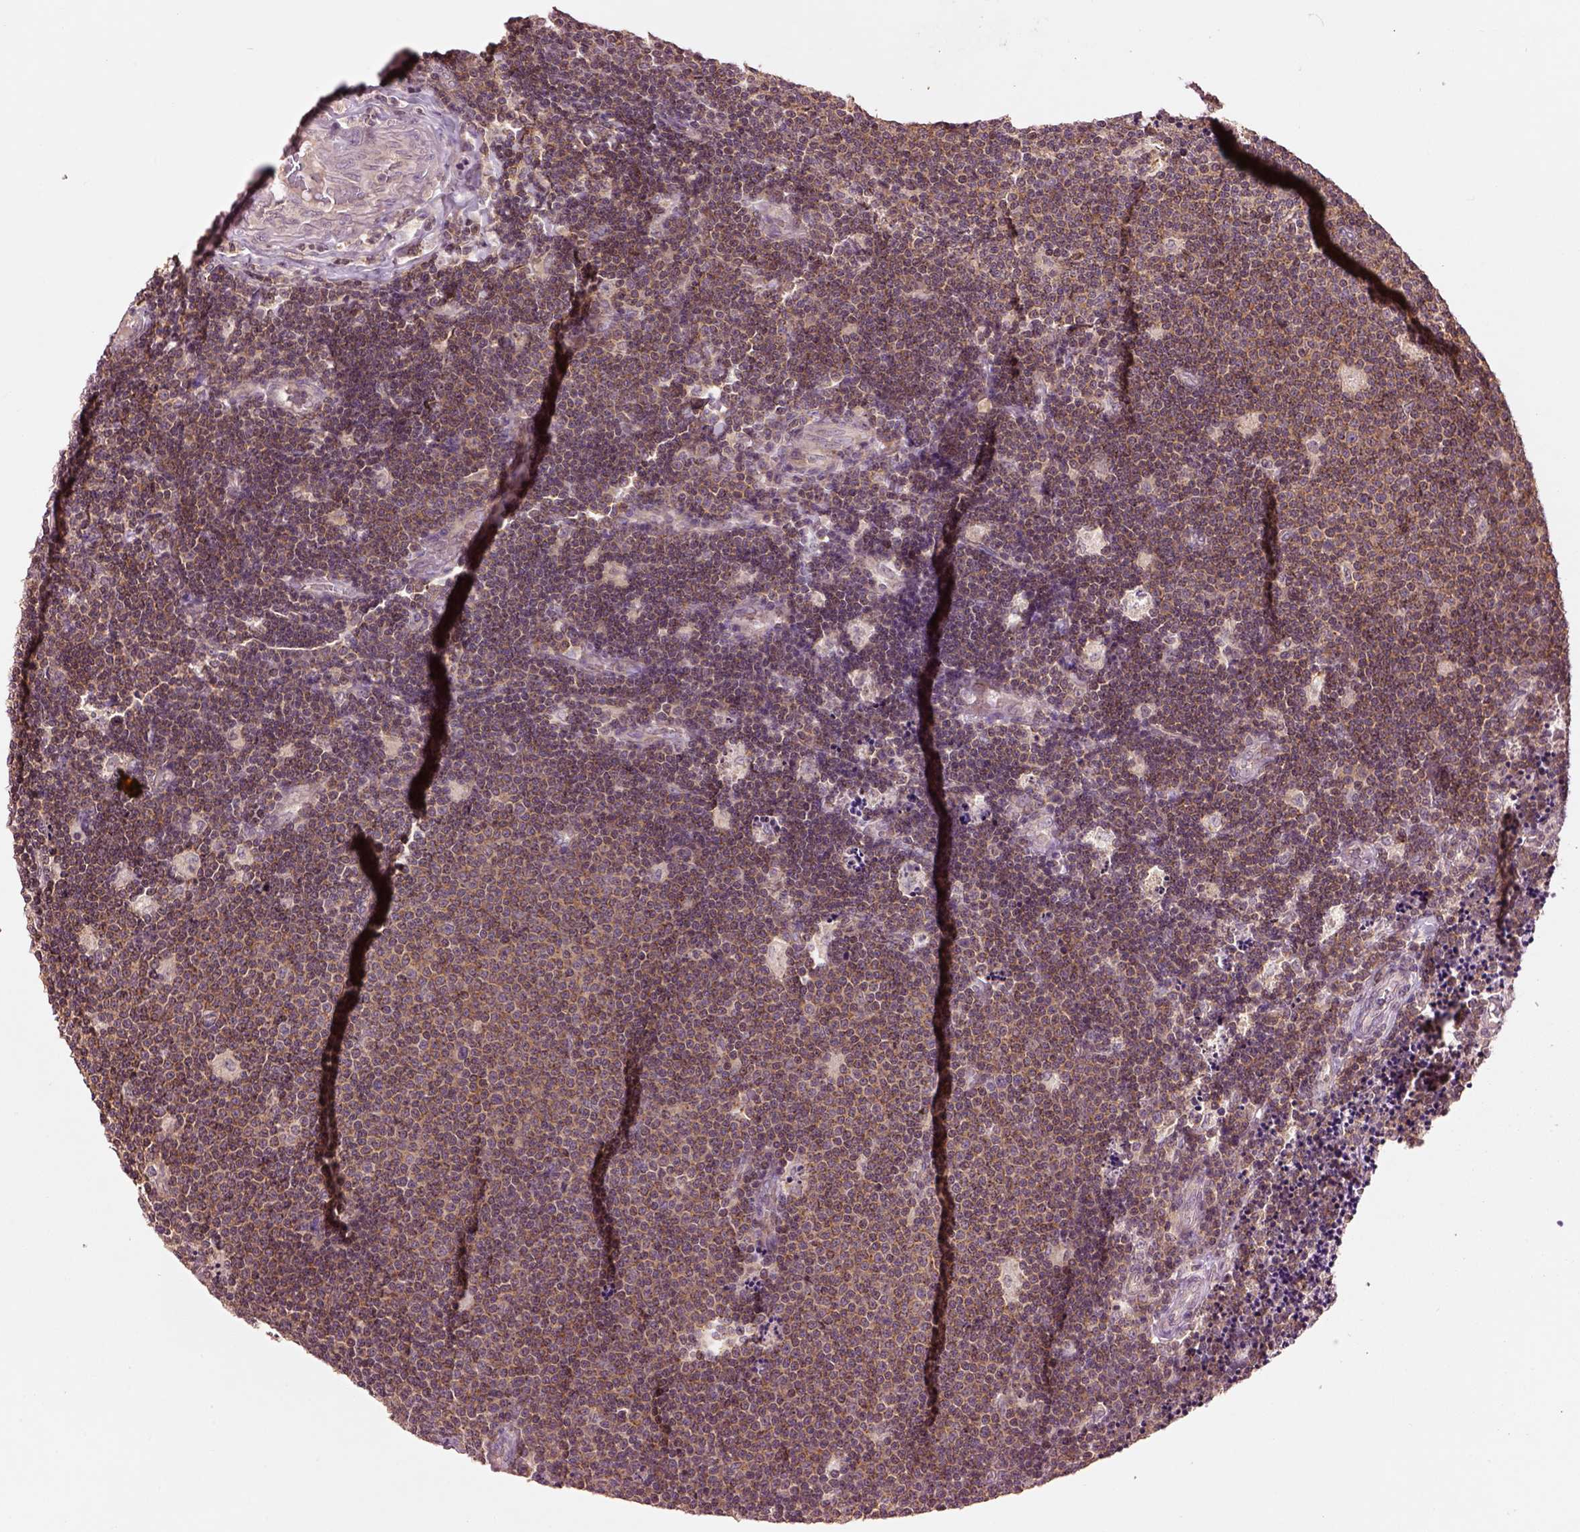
{"staining": {"intensity": "moderate", "quantity": ">75%", "location": "cytoplasmic/membranous"}, "tissue": "lymphoma", "cell_type": "Tumor cells", "image_type": "cancer", "snomed": [{"axis": "morphology", "description": "Malignant lymphoma, non-Hodgkin's type, Low grade"}, {"axis": "topography", "description": "Brain"}], "caption": "DAB (3,3'-diaminobenzidine) immunohistochemical staining of lymphoma displays moderate cytoplasmic/membranous protein expression in about >75% of tumor cells.", "gene": "MTHFS", "patient": {"sex": "female", "age": 66}}